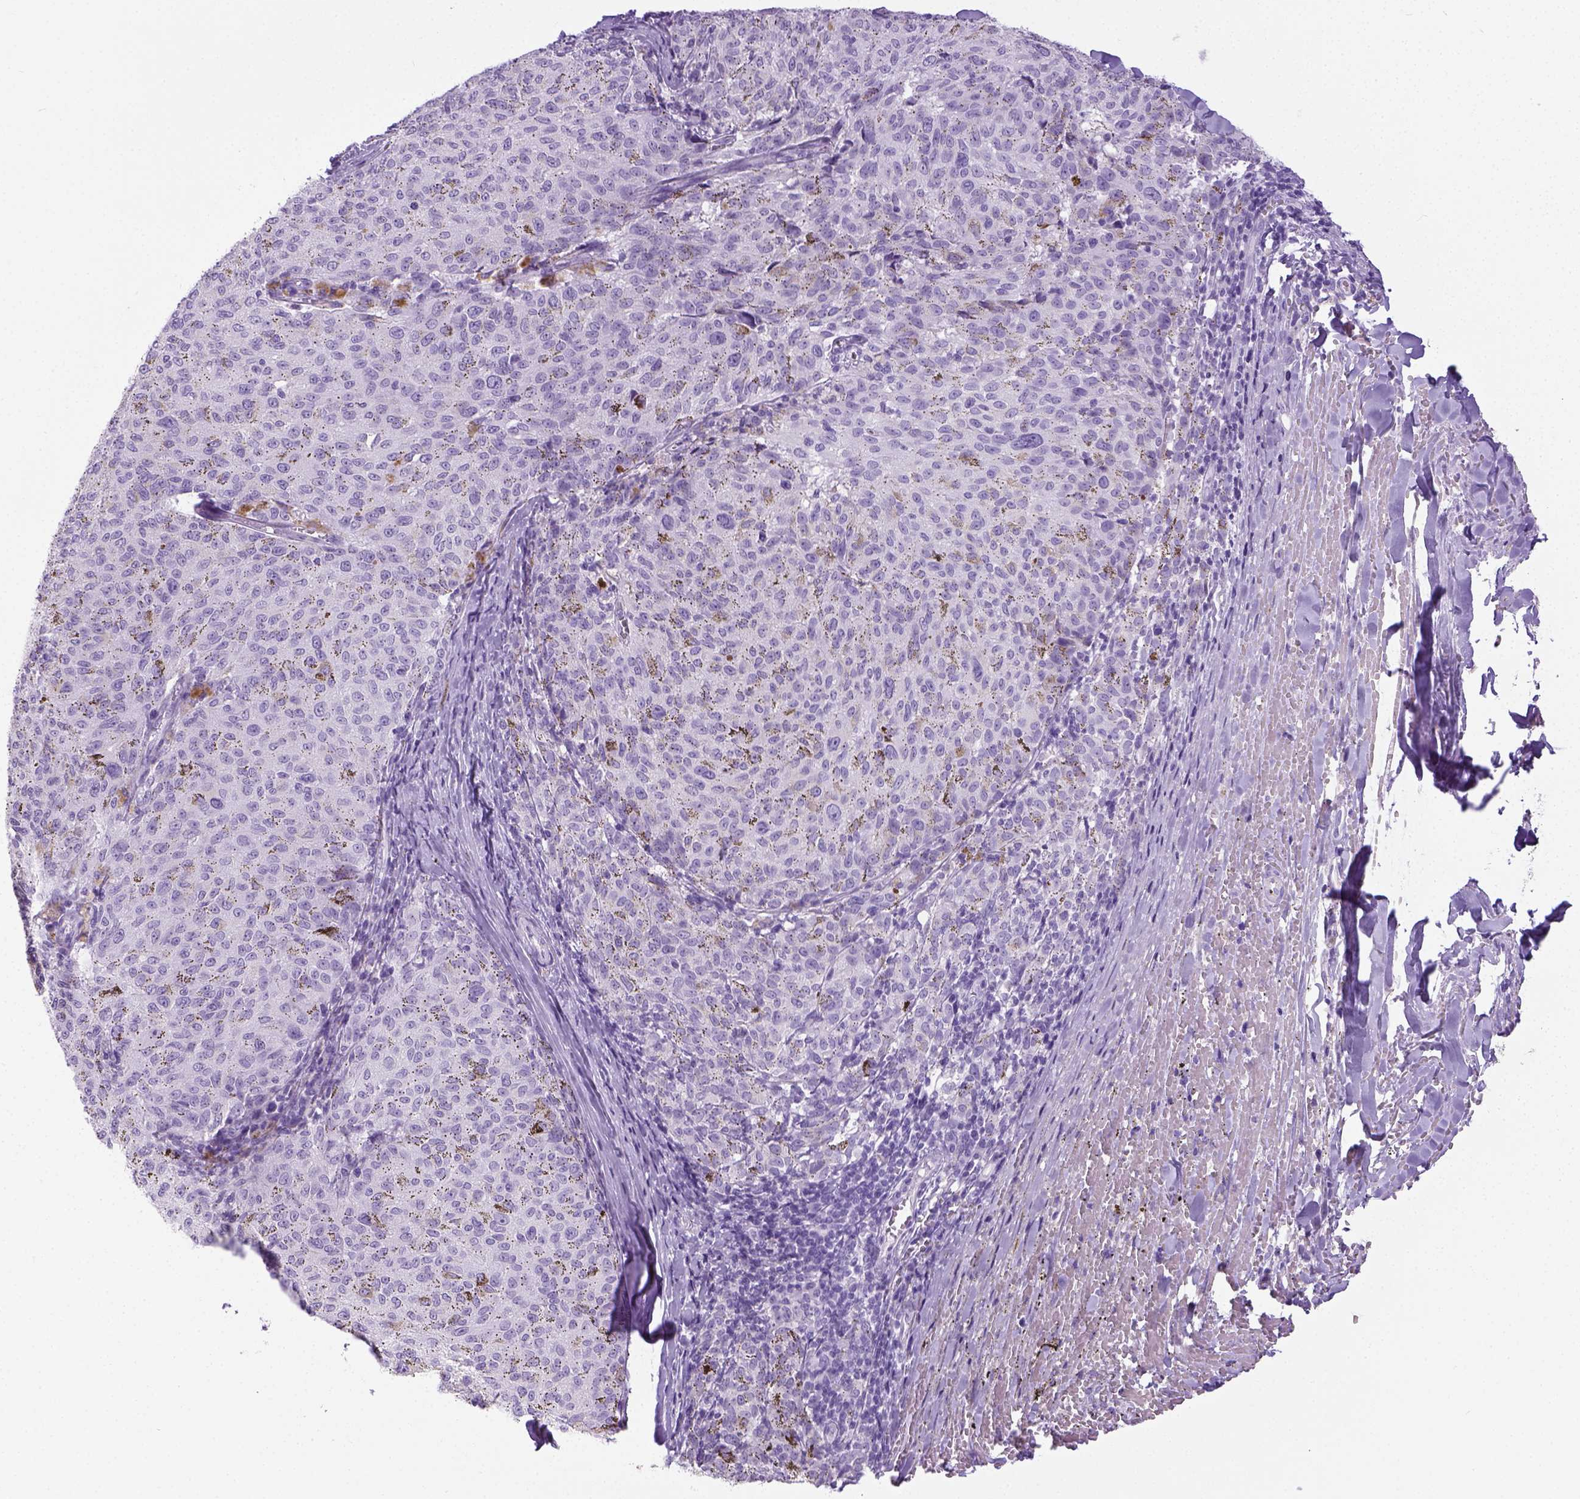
{"staining": {"intensity": "negative", "quantity": "none", "location": "none"}, "tissue": "melanoma", "cell_type": "Tumor cells", "image_type": "cancer", "snomed": [{"axis": "morphology", "description": "Malignant melanoma, NOS"}, {"axis": "topography", "description": "Skin"}], "caption": "Tumor cells are negative for protein expression in human malignant melanoma.", "gene": "LGSN", "patient": {"sex": "female", "age": 72}}